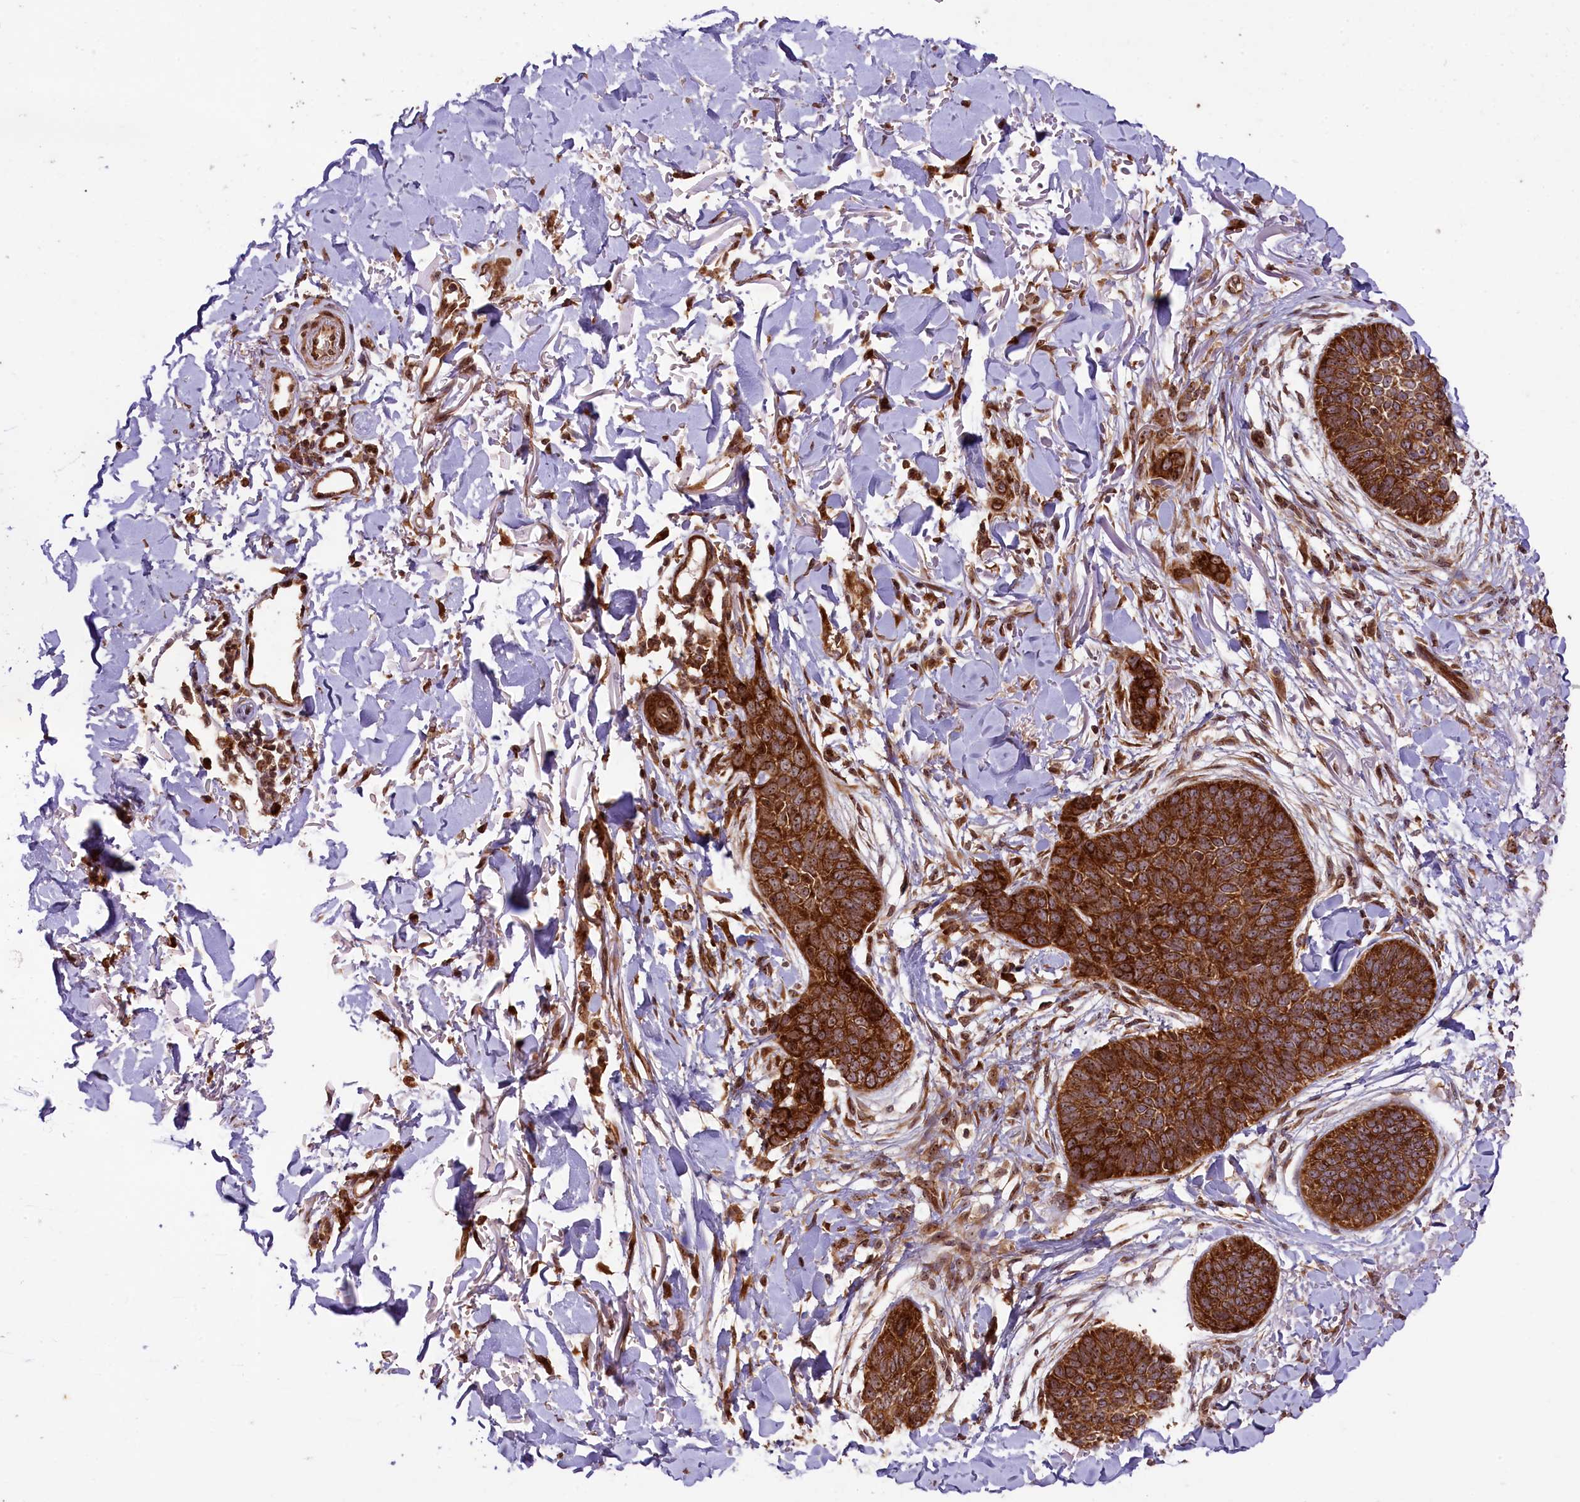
{"staining": {"intensity": "strong", "quantity": ">75%", "location": "cytoplasmic/membranous"}, "tissue": "skin cancer", "cell_type": "Tumor cells", "image_type": "cancer", "snomed": [{"axis": "morphology", "description": "Basal cell carcinoma"}, {"axis": "topography", "description": "Skin"}], "caption": "Tumor cells reveal strong cytoplasmic/membranous positivity in approximately >75% of cells in skin cancer (basal cell carcinoma).", "gene": "LARP4", "patient": {"sex": "male", "age": 85}}